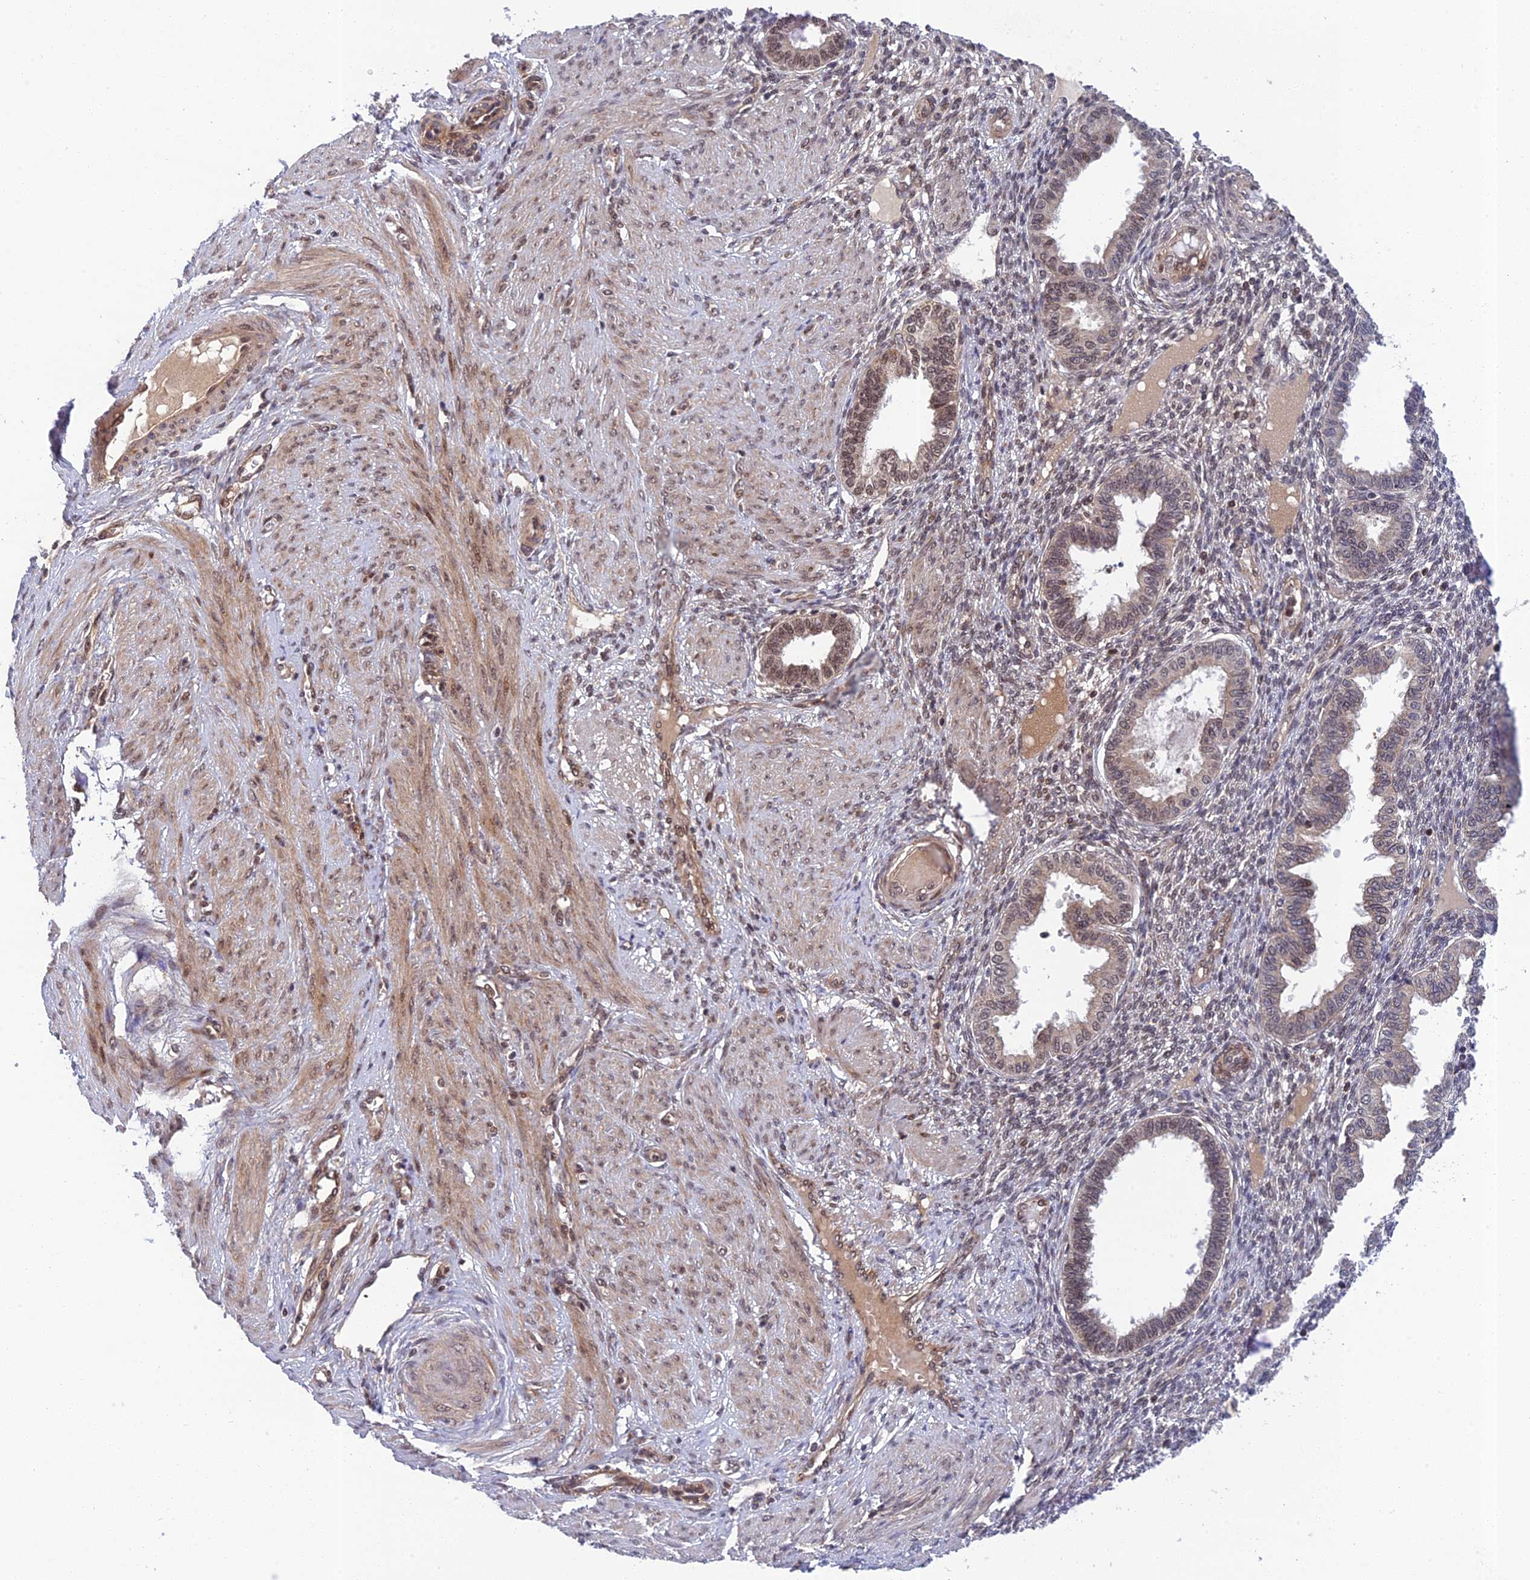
{"staining": {"intensity": "moderate", "quantity": "25%-75%", "location": "nuclear"}, "tissue": "endometrium", "cell_type": "Cells in endometrial stroma", "image_type": "normal", "snomed": [{"axis": "morphology", "description": "Normal tissue, NOS"}, {"axis": "topography", "description": "Endometrium"}], "caption": "Protein staining demonstrates moderate nuclear staining in approximately 25%-75% of cells in endometrial stroma in normal endometrium.", "gene": "REXO1", "patient": {"sex": "female", "age": 33}}